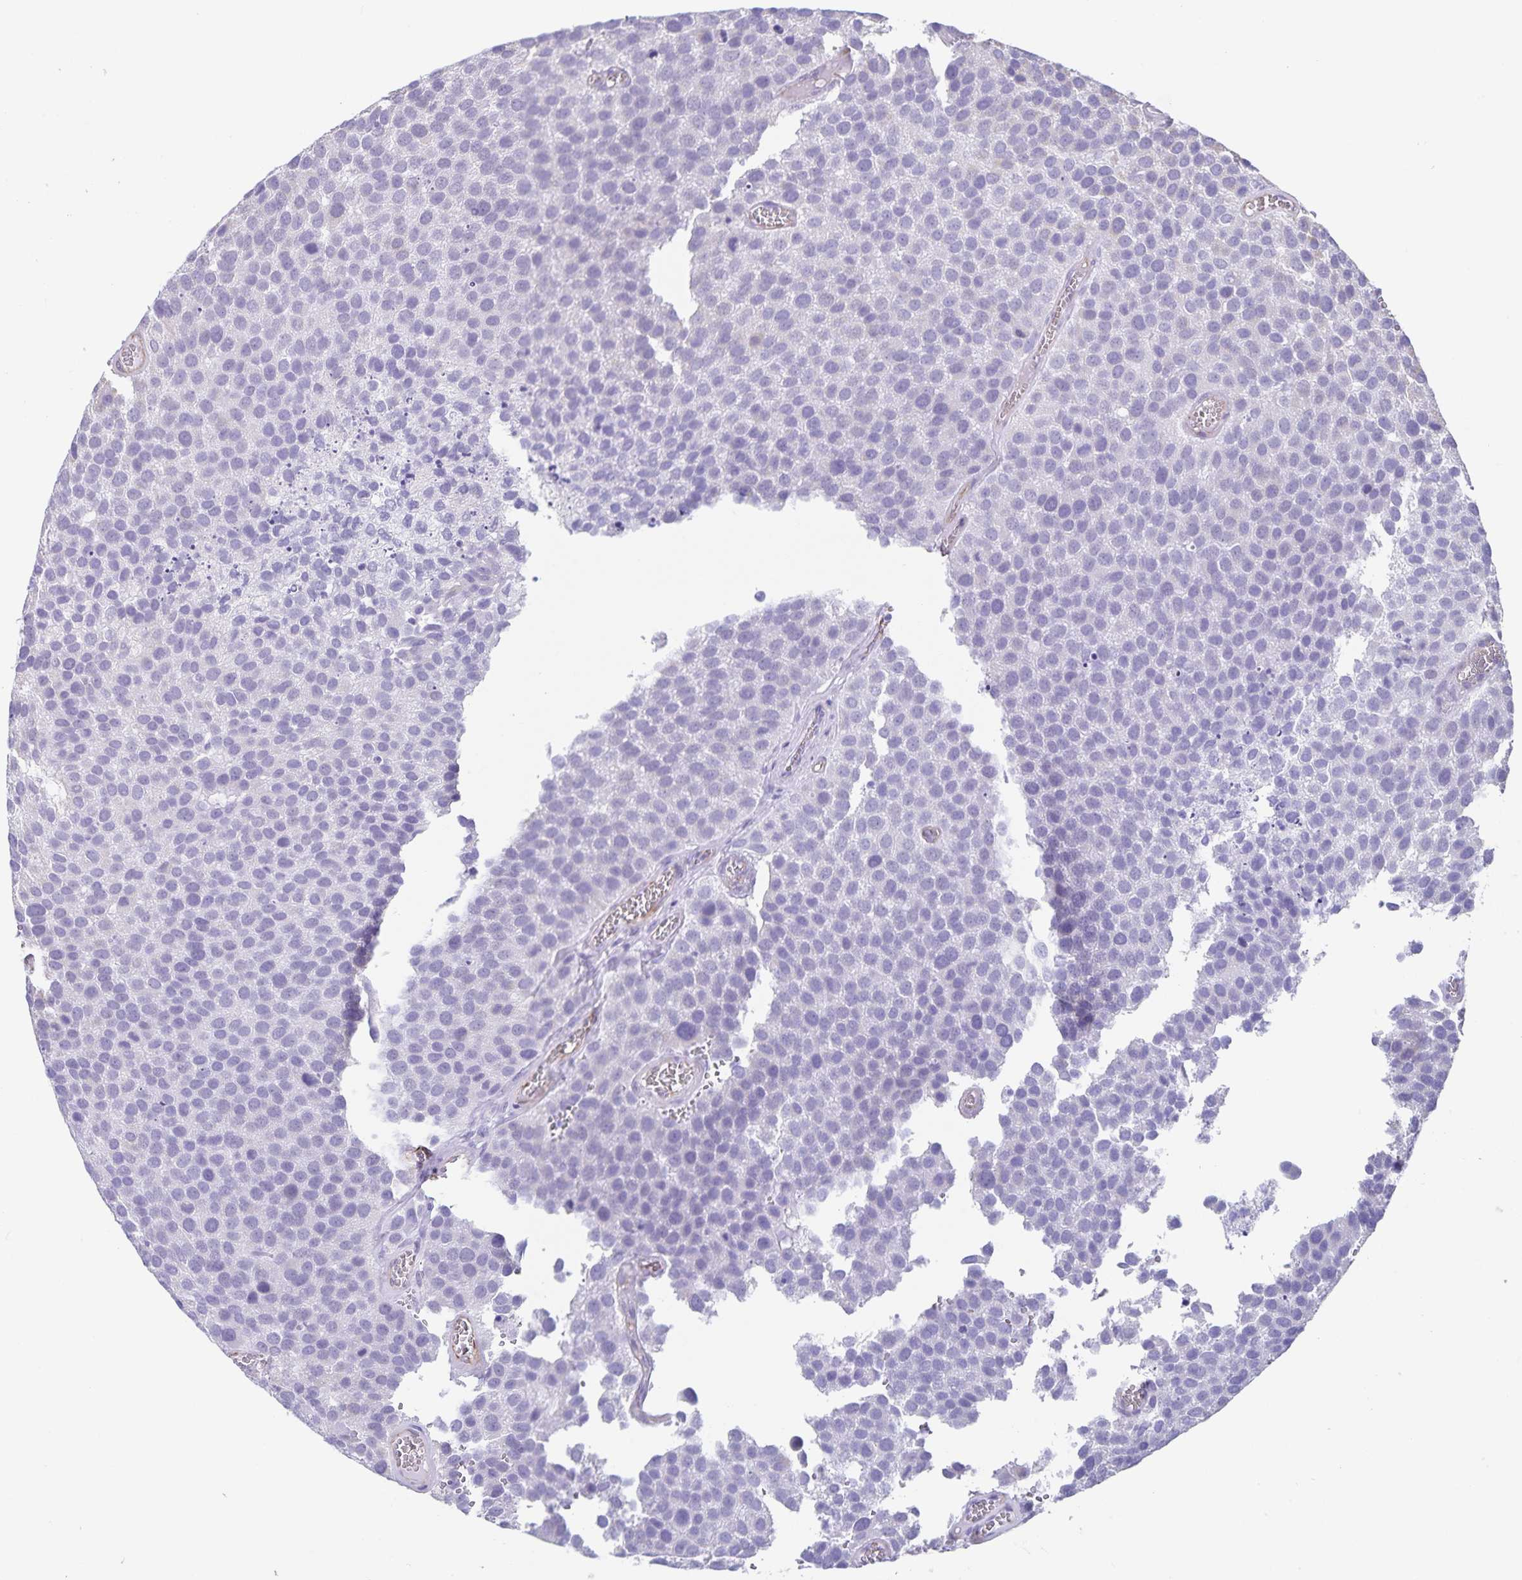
{"staining": {"intensity": "negative", "quantity": "none", "location": "none"}, "tissue": "urothelial cancer", "cell_type": "Tumor cells", "image_type": "cancer", "snomed": [{"axis": "morphology", "description": "Urothelial carcinoma, Low grade"}, {"axis": "topography", "description": "Urinary bladder"}], "caption": "This is a photomicrograph of immunohistochemistry staining of urothelial carcinoma (low-grade), which shows no positivity in tumor cells.", "gene": "SYNM", "patient": {"sex": "female", "age": 69}}